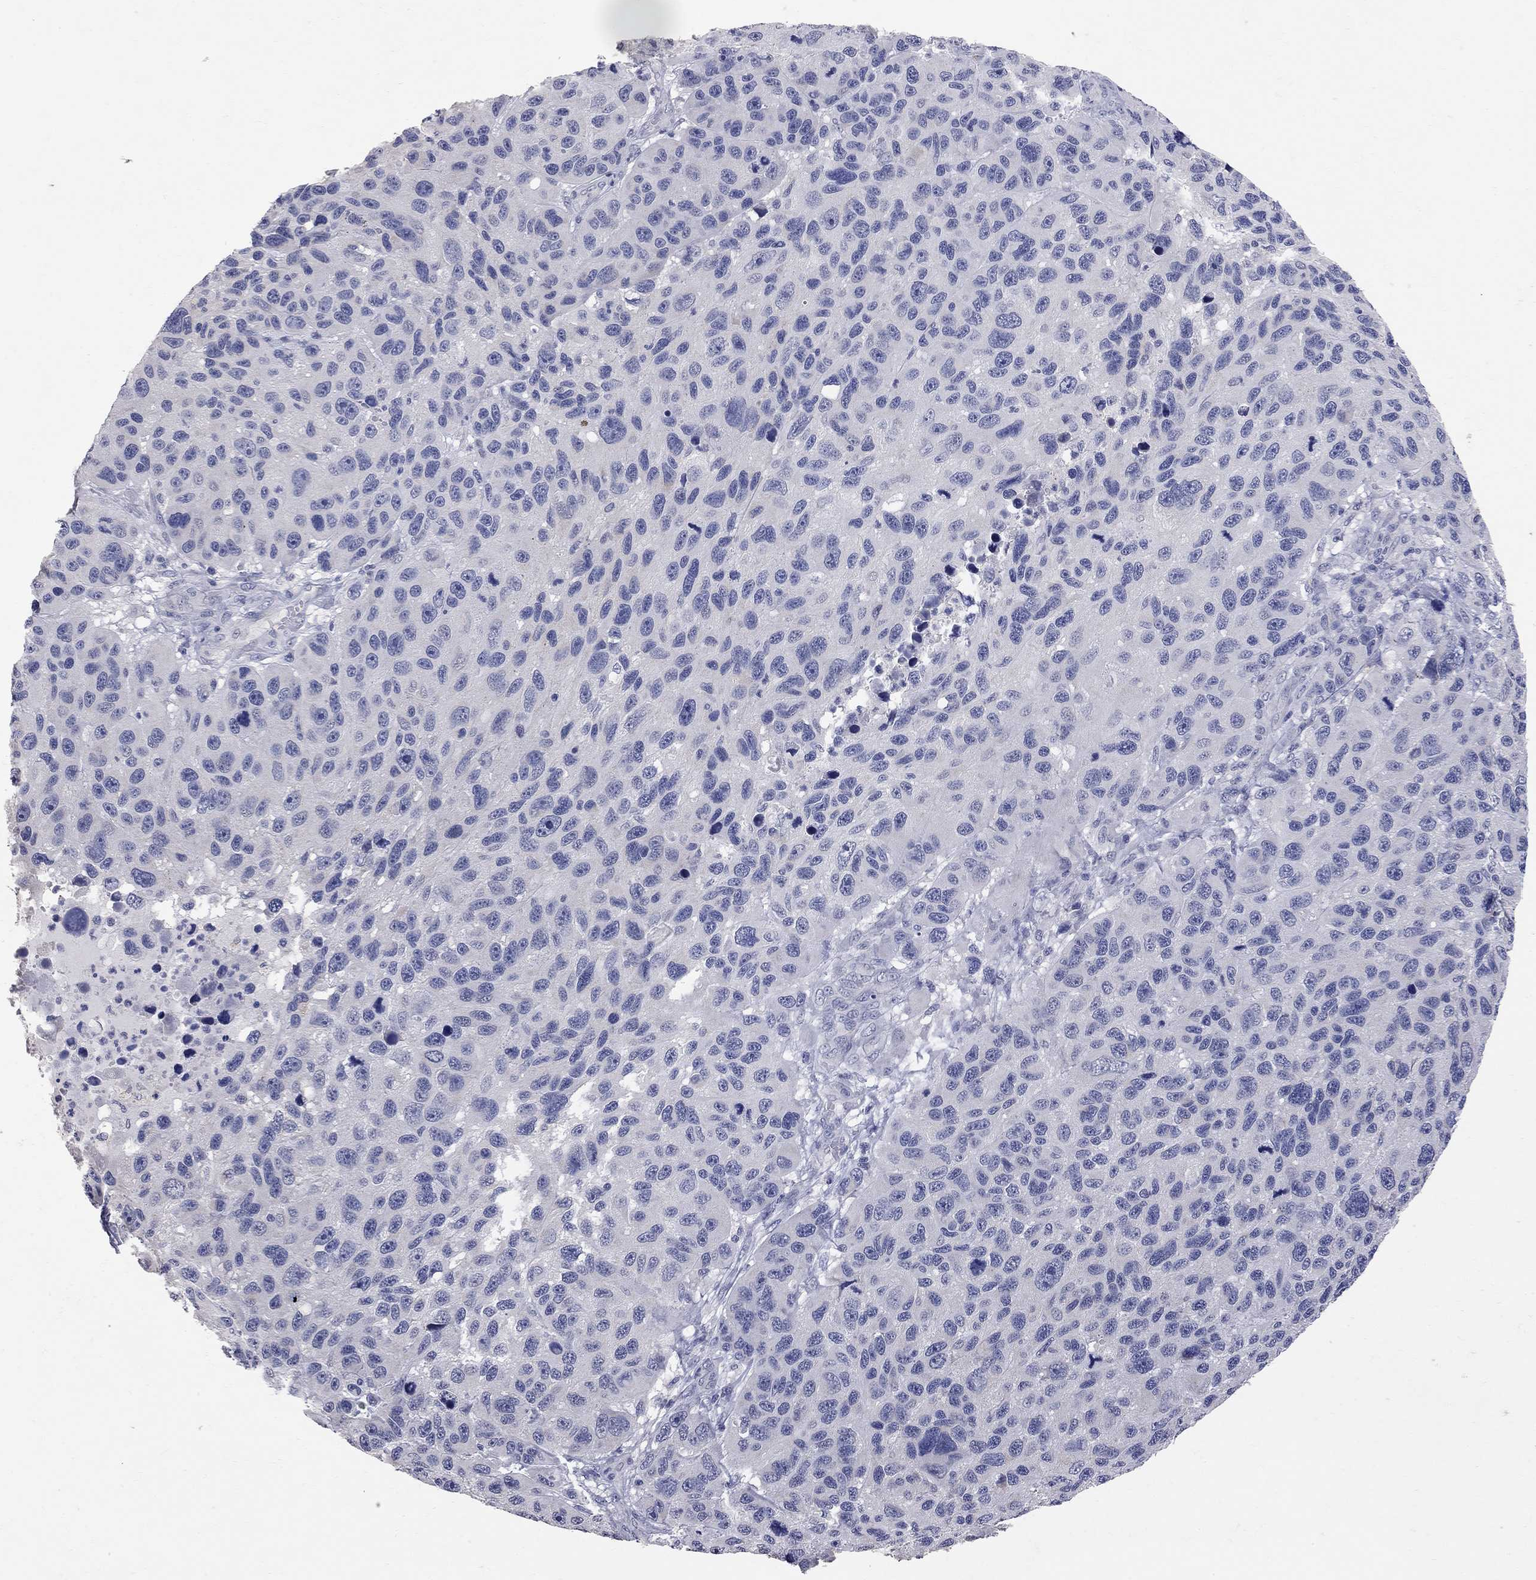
{"staining": {"intensity": "negative", "quantity": "none", "location": "none"}, "tissue": "melanoma", "cell_type": "Tumor cells", "image_type": "cancer", "snomed": [{"axis": "morphology", "description": "Malignant melanoma, NOS"}, {"axis": "topography", "description": "Skin"}], "caption": "Image shows no protein positivity in tumor cells of melanoma tissue.", "gene": "NOS2", "patient": {"sex": "male", "age": 53}}